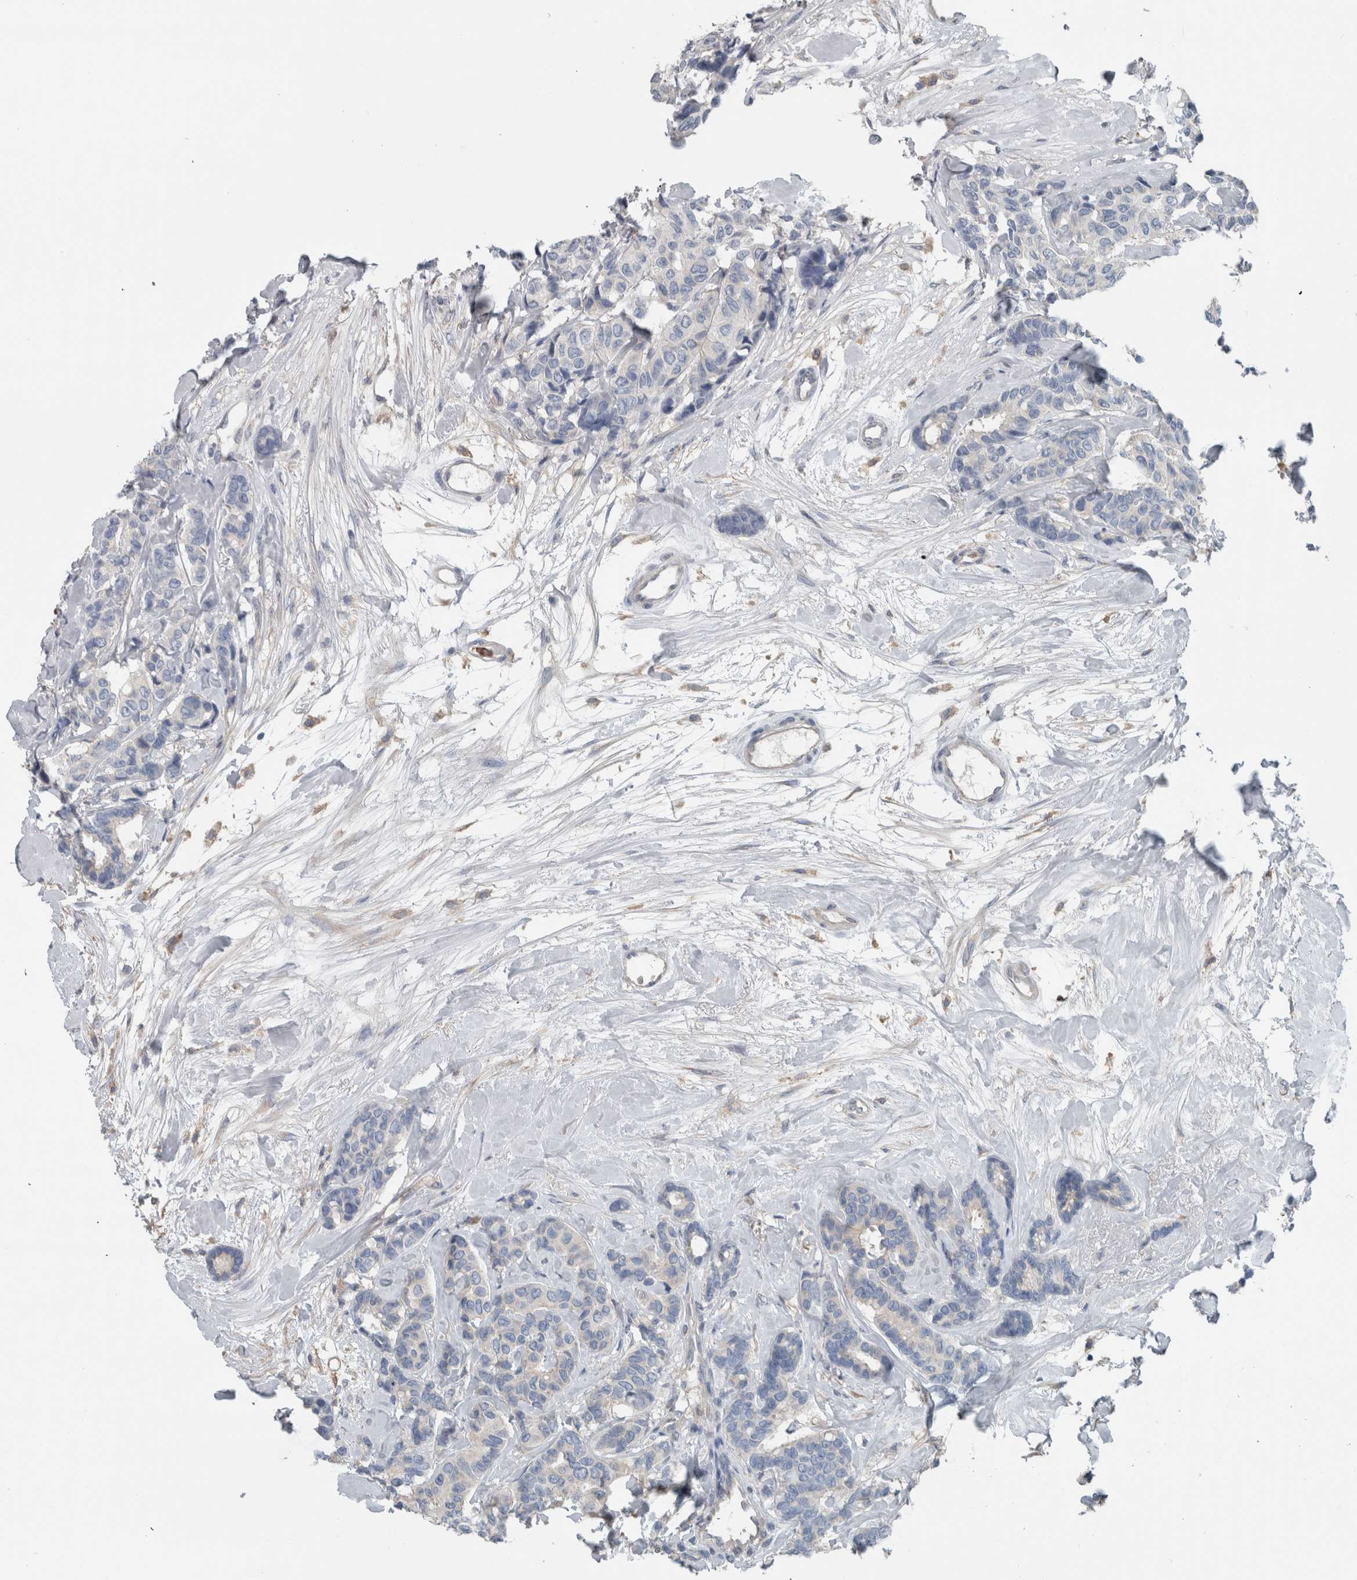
{"staining": {"intensity": "negative", "quantity": "none", "location": "none"}, "tissue": "breast cancer", "cell_type": "Tumor cells", "image_type": "cancer", "snomed": [{"axis": "morphology", "description": "Duct carcinoma"}, {"axis": "topography", "description": "Breast"}], "caption": "The histopathology image demonstrates no significant staining in tumor cells of breast cancer (invasive ductal carcinoma).", "gene": "SH3GL2", "patient": {"sex": "female", "age": 87}}